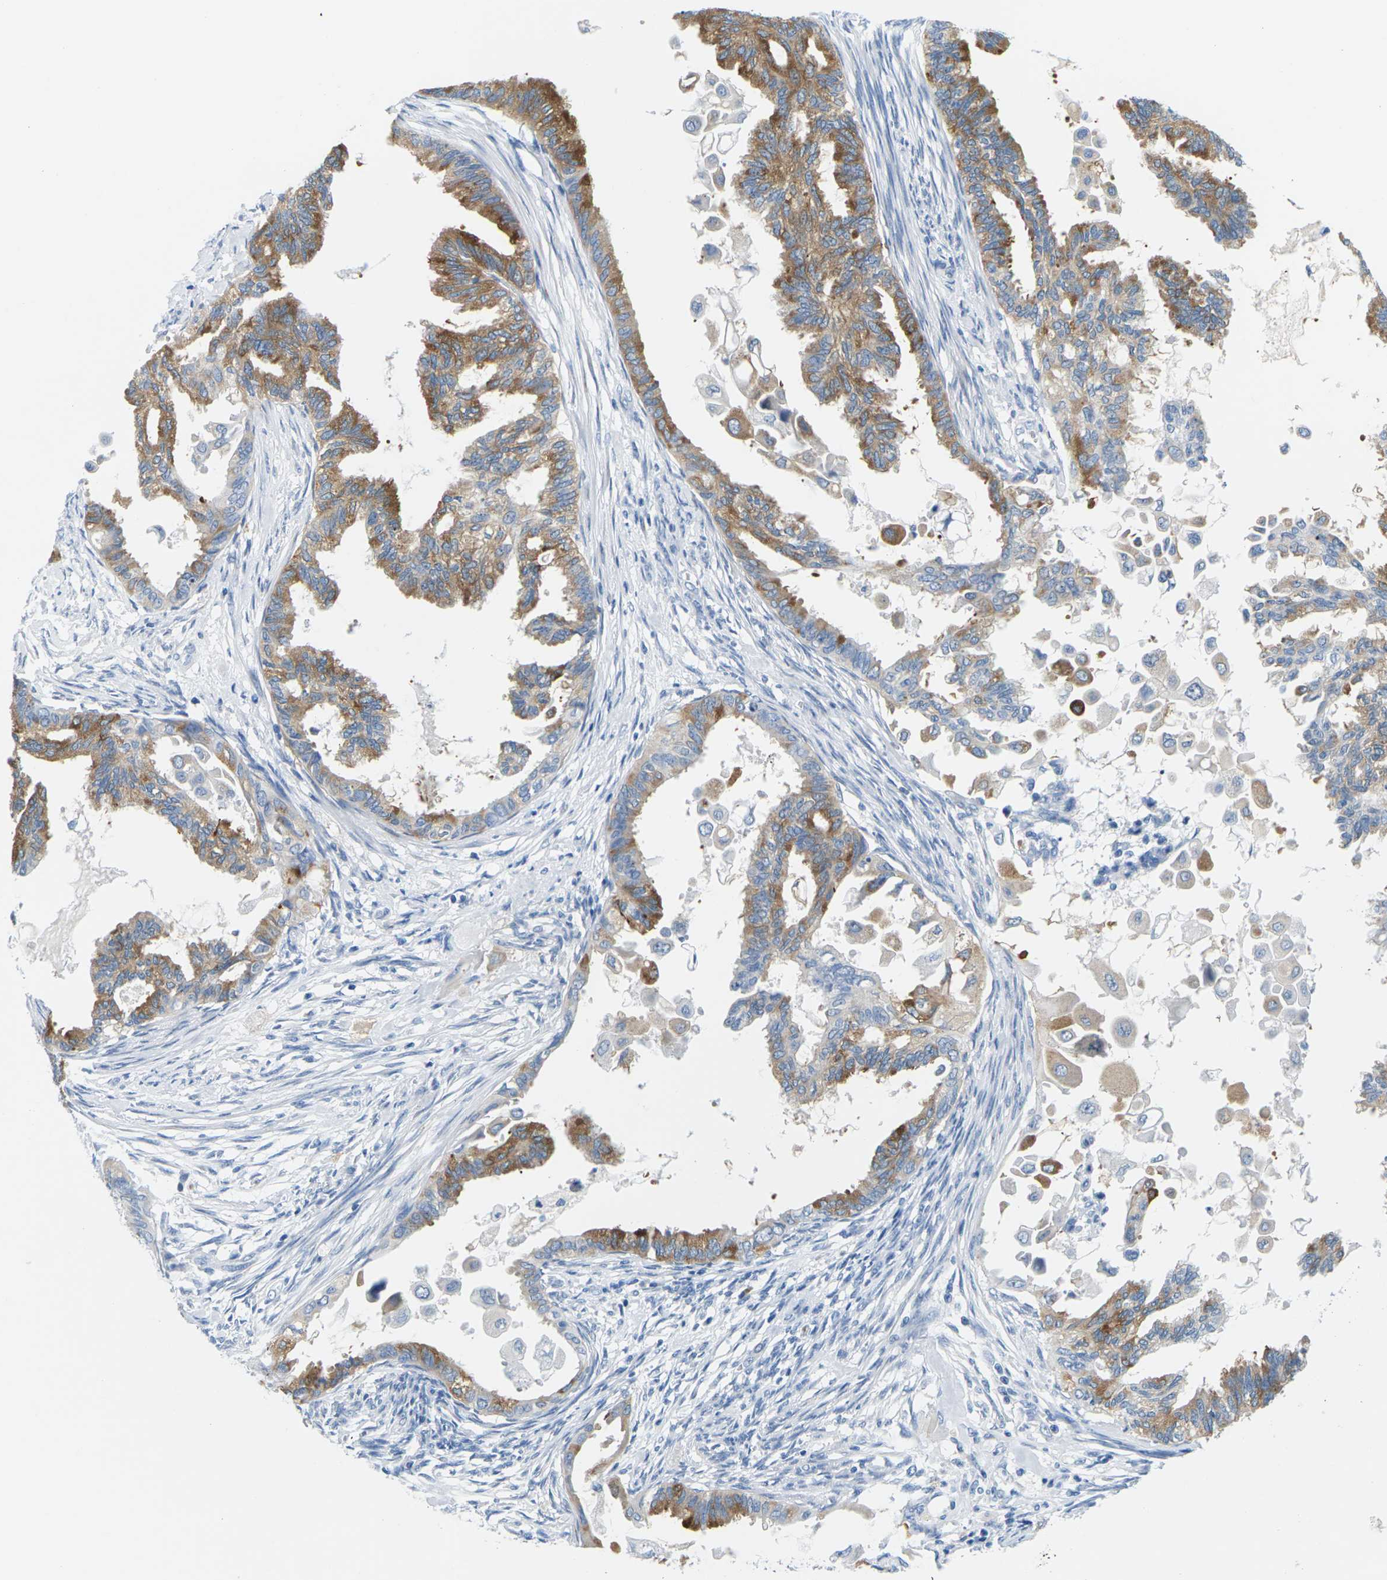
{"staining": {"intensity": "moderate", "quantity": ">75%", "location": "cytoplasmic/membranous"}, "tissue": "cervical cancer", "cell_type": "Tumor cells", "image_type": "cancer", "snomed": [{"axis": "morphology", "description": "Normal tissue, NOS"}, {"axis": "morphology", "description": "Adenocarcinoma, NOS"}, {"axis": "topography", "description": "Cervix"}, {"axis": "topography", "description": "Endometrium"}], "caption": "Protein expression analysis of human cervical adenocarcinoma reveals moderate cytoplasmic/membranous positivity in about >75% of tumor cells.", "gene": "SYNGR2", "patient": {"sex": "female", "age": 86}}